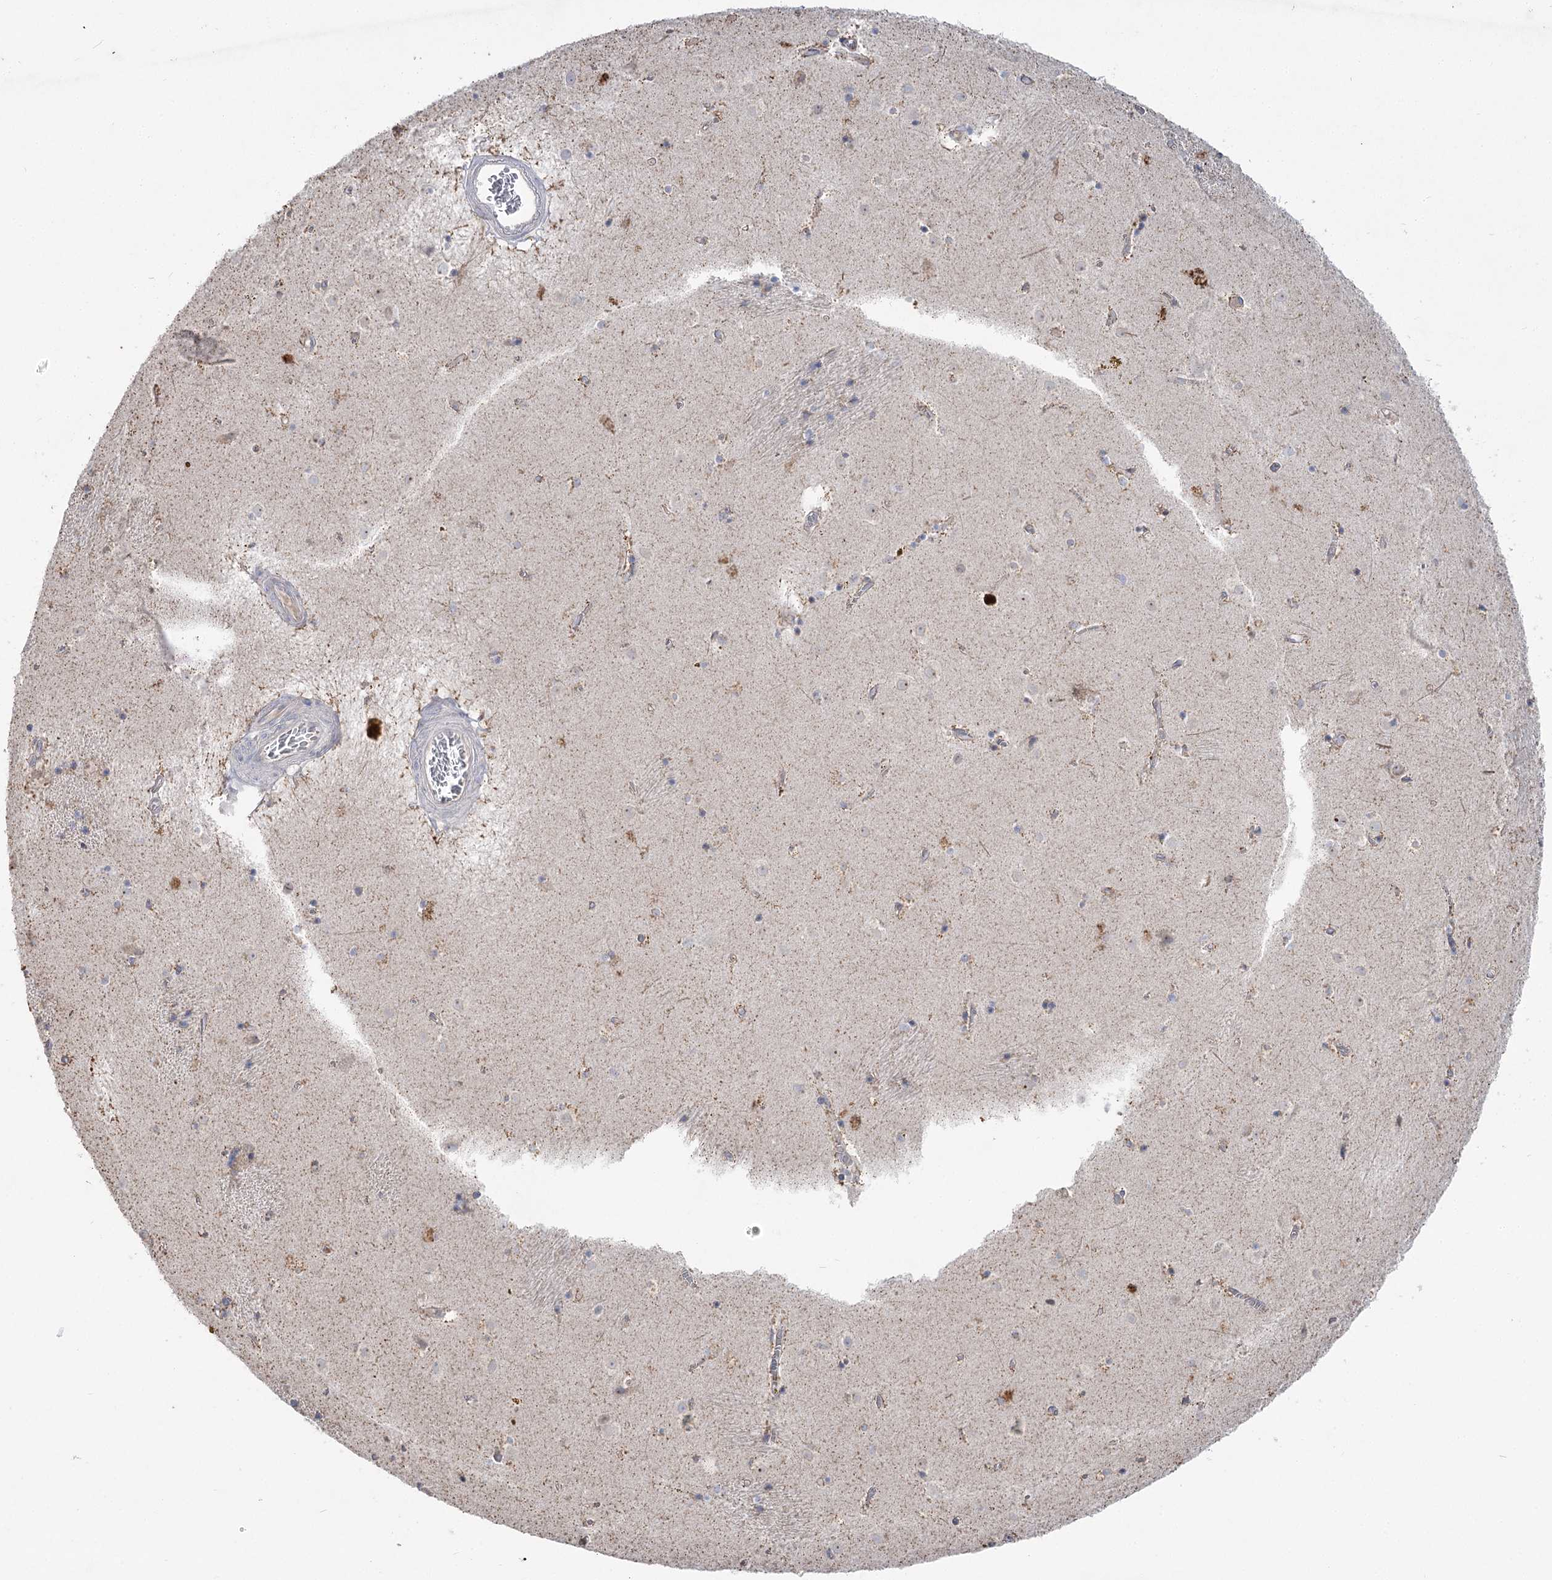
{"staining": {"intensity": "moderate", "quantity": "<25%", "location": "cytoplasmic/membranous"}, "tissue": "caudate", "cell_type": "Glial cells", "image_type": "normal", "snomed": [{"axis": "morphology", "description": "Normal tissue, NOS"}, {"axis": "topography", "description": "Lateral ventricle wall"}], "caption": "Immunohistochemical staining of normal caudate displays <25% levels of moderate cytoplasmic/membranous protein staining in approximately <25% of glial cells.", "gene": "TMEM187", "patient": {"sex": "male", "age": 70}}